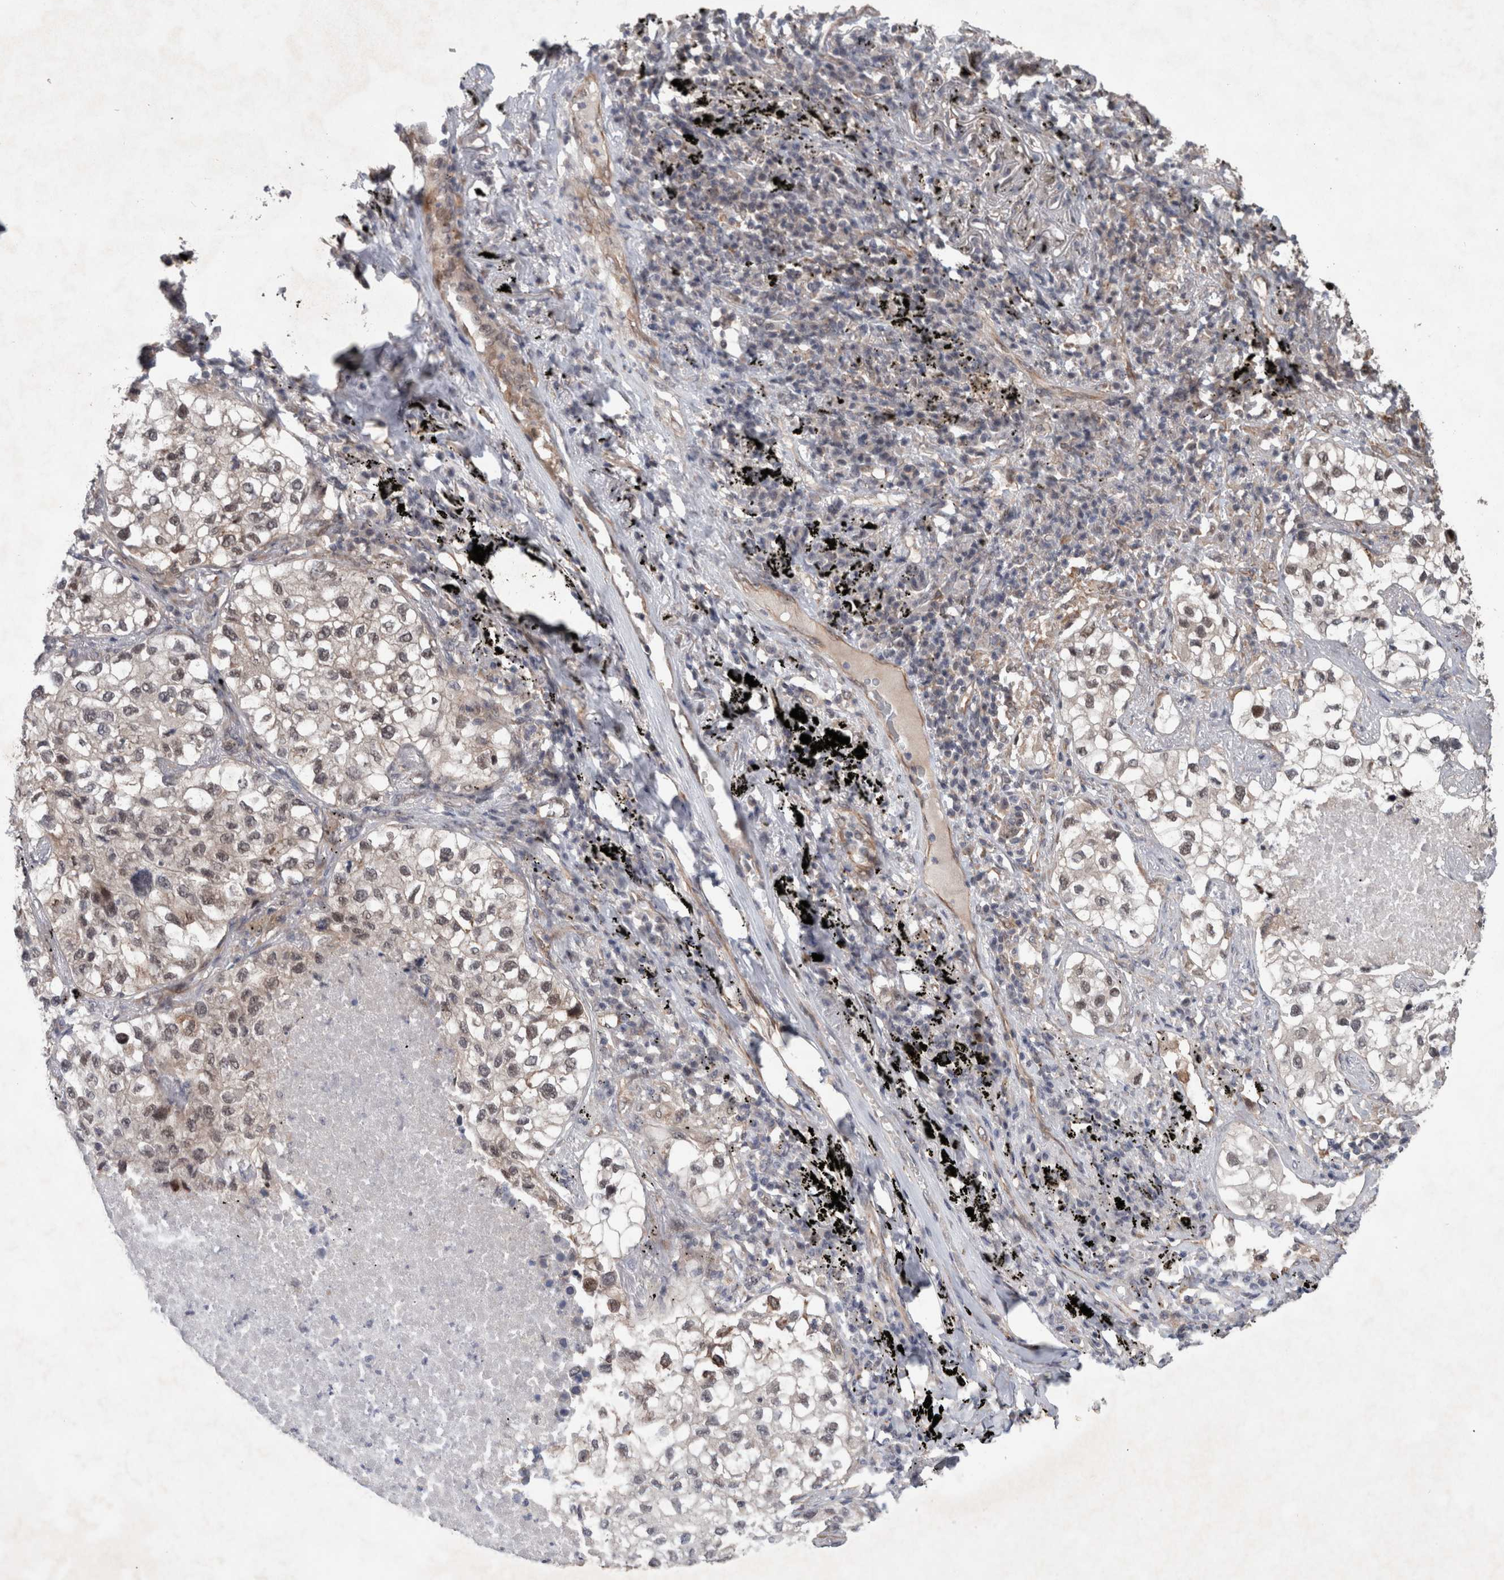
{"staining": {"intensity": "weak", "quantity": "25%-75%", "location": "nuclear"}, "tissue": "lung cancer", "cell_type": "Tumor cells", "image_type": "cancer", "snomed": [{"axis": "morphology", "description": "Adenocarcinoma, NOS"}, {"axis": "topography", "description": "Lung"}], "caption": "An image of lung cancer (adenocarcinoma) stained for a protein demonstrates weak nuclear brown staining in tumor cells. The protein is stained brown, and the nuclei are stained in blue (DAB IHC with brightfield microscopy, high magnification).", "gene": "GIMAP6", "patient": {"sex": "male", "age": 63}}